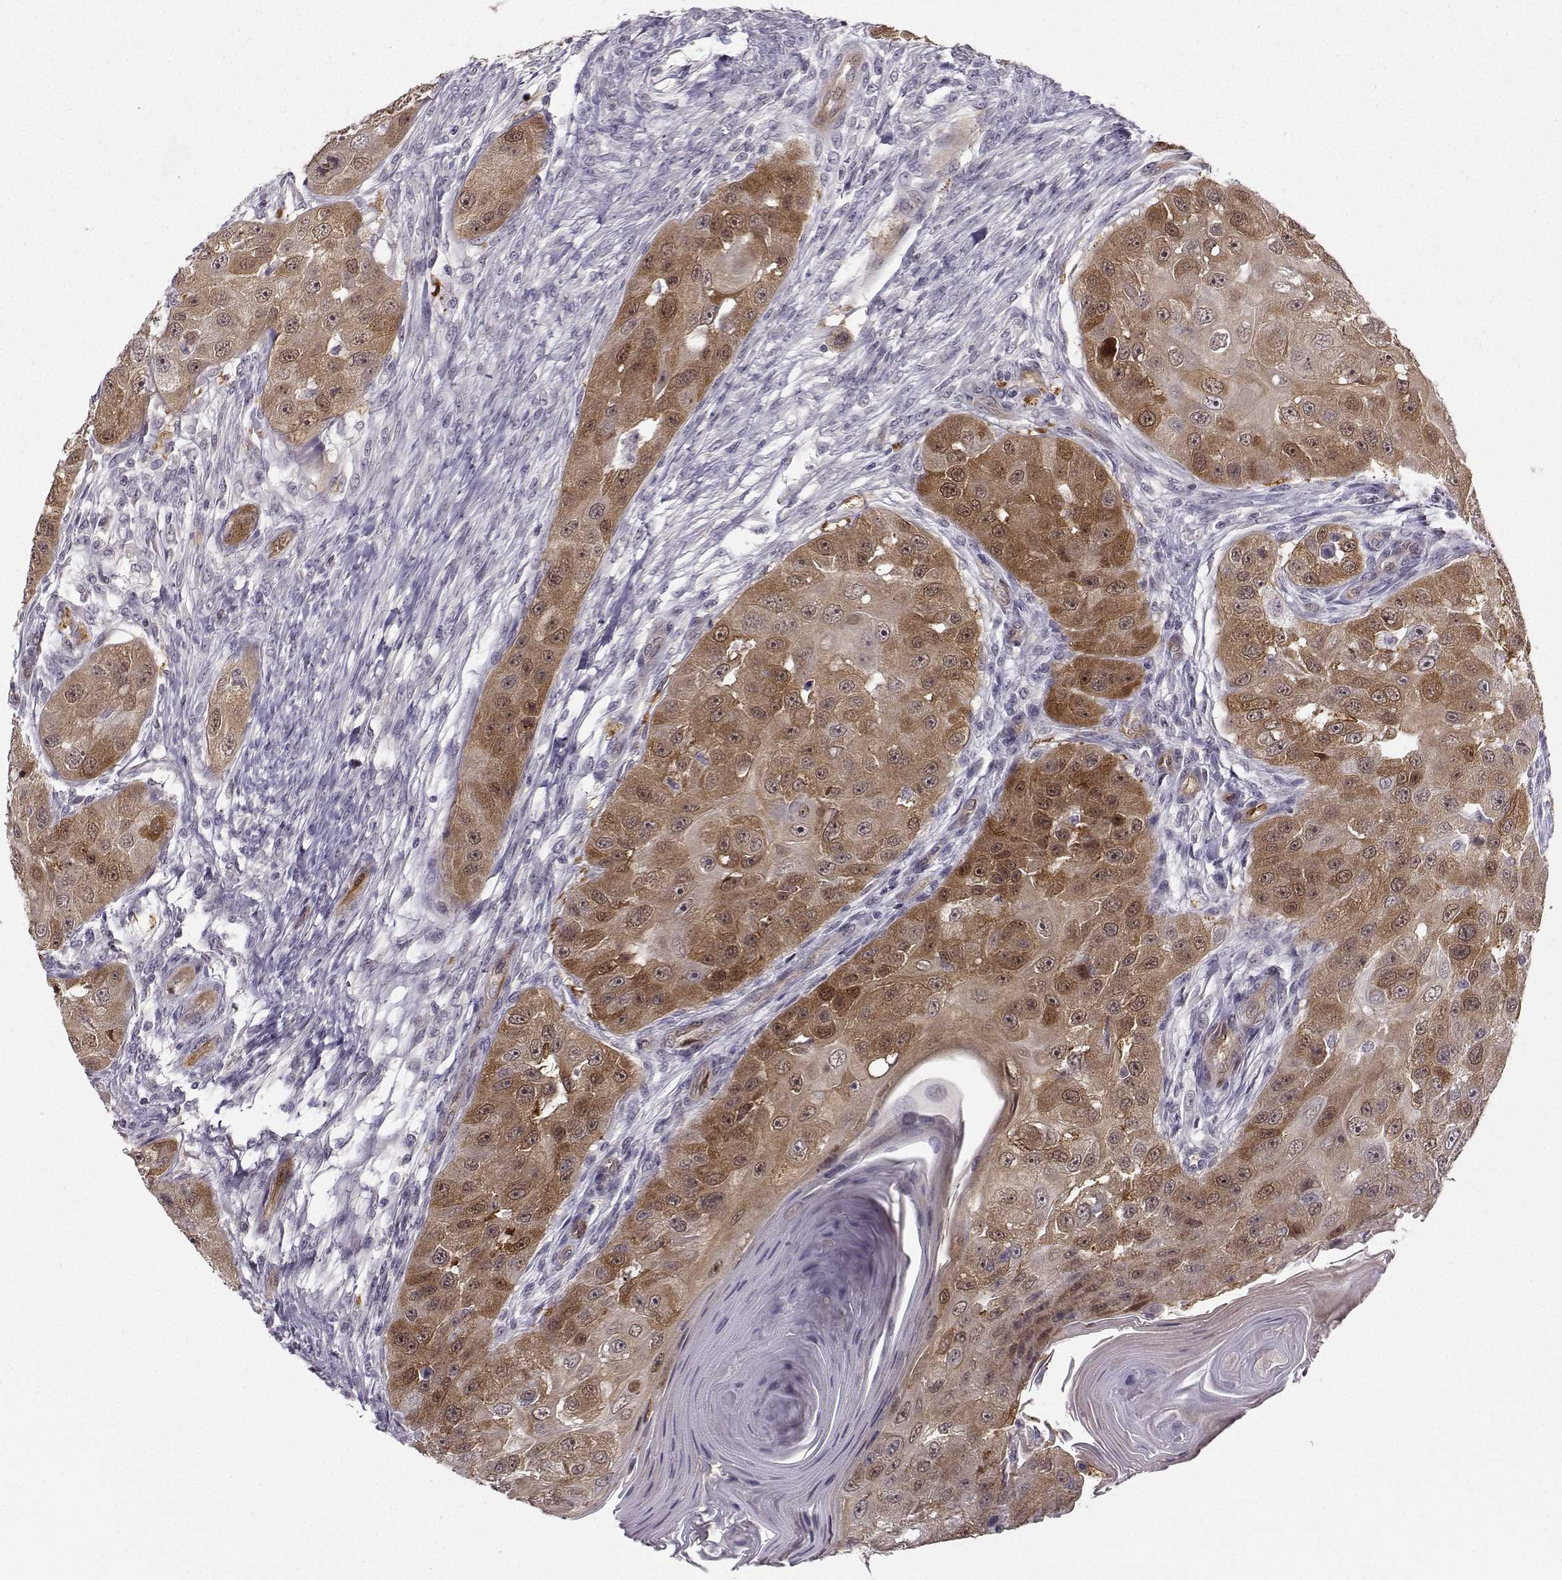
{"staining": {"intensity": "moderate", "quantity": ">75%", "location": "cytoplasmic/membranous"}, "tissue": "head and neck cancer", "cell_type": "Tumor cells", "image_type": "cancer", "snomed": [{"axis": "morphology", "description": "Squamous cell carcinoma, NOS"}, {"axis": "topography", "description": "Head-Neck"}], "caption": "An immunohistochemistry photomicrograph of tumor tissue is shown. Protein staining in brown shows moderate cytoplasmic/membranous positivity in squamous cell carcinoma (head and neck) within tumor cells. Using DAB (3,3'-diaminobenzidine) (brown) and hematoxylin (blue) stains, captured at high magnification using brightfield microscopy.", "gene": "NQO1", "patient": {"sex": "male", "age": 51}}